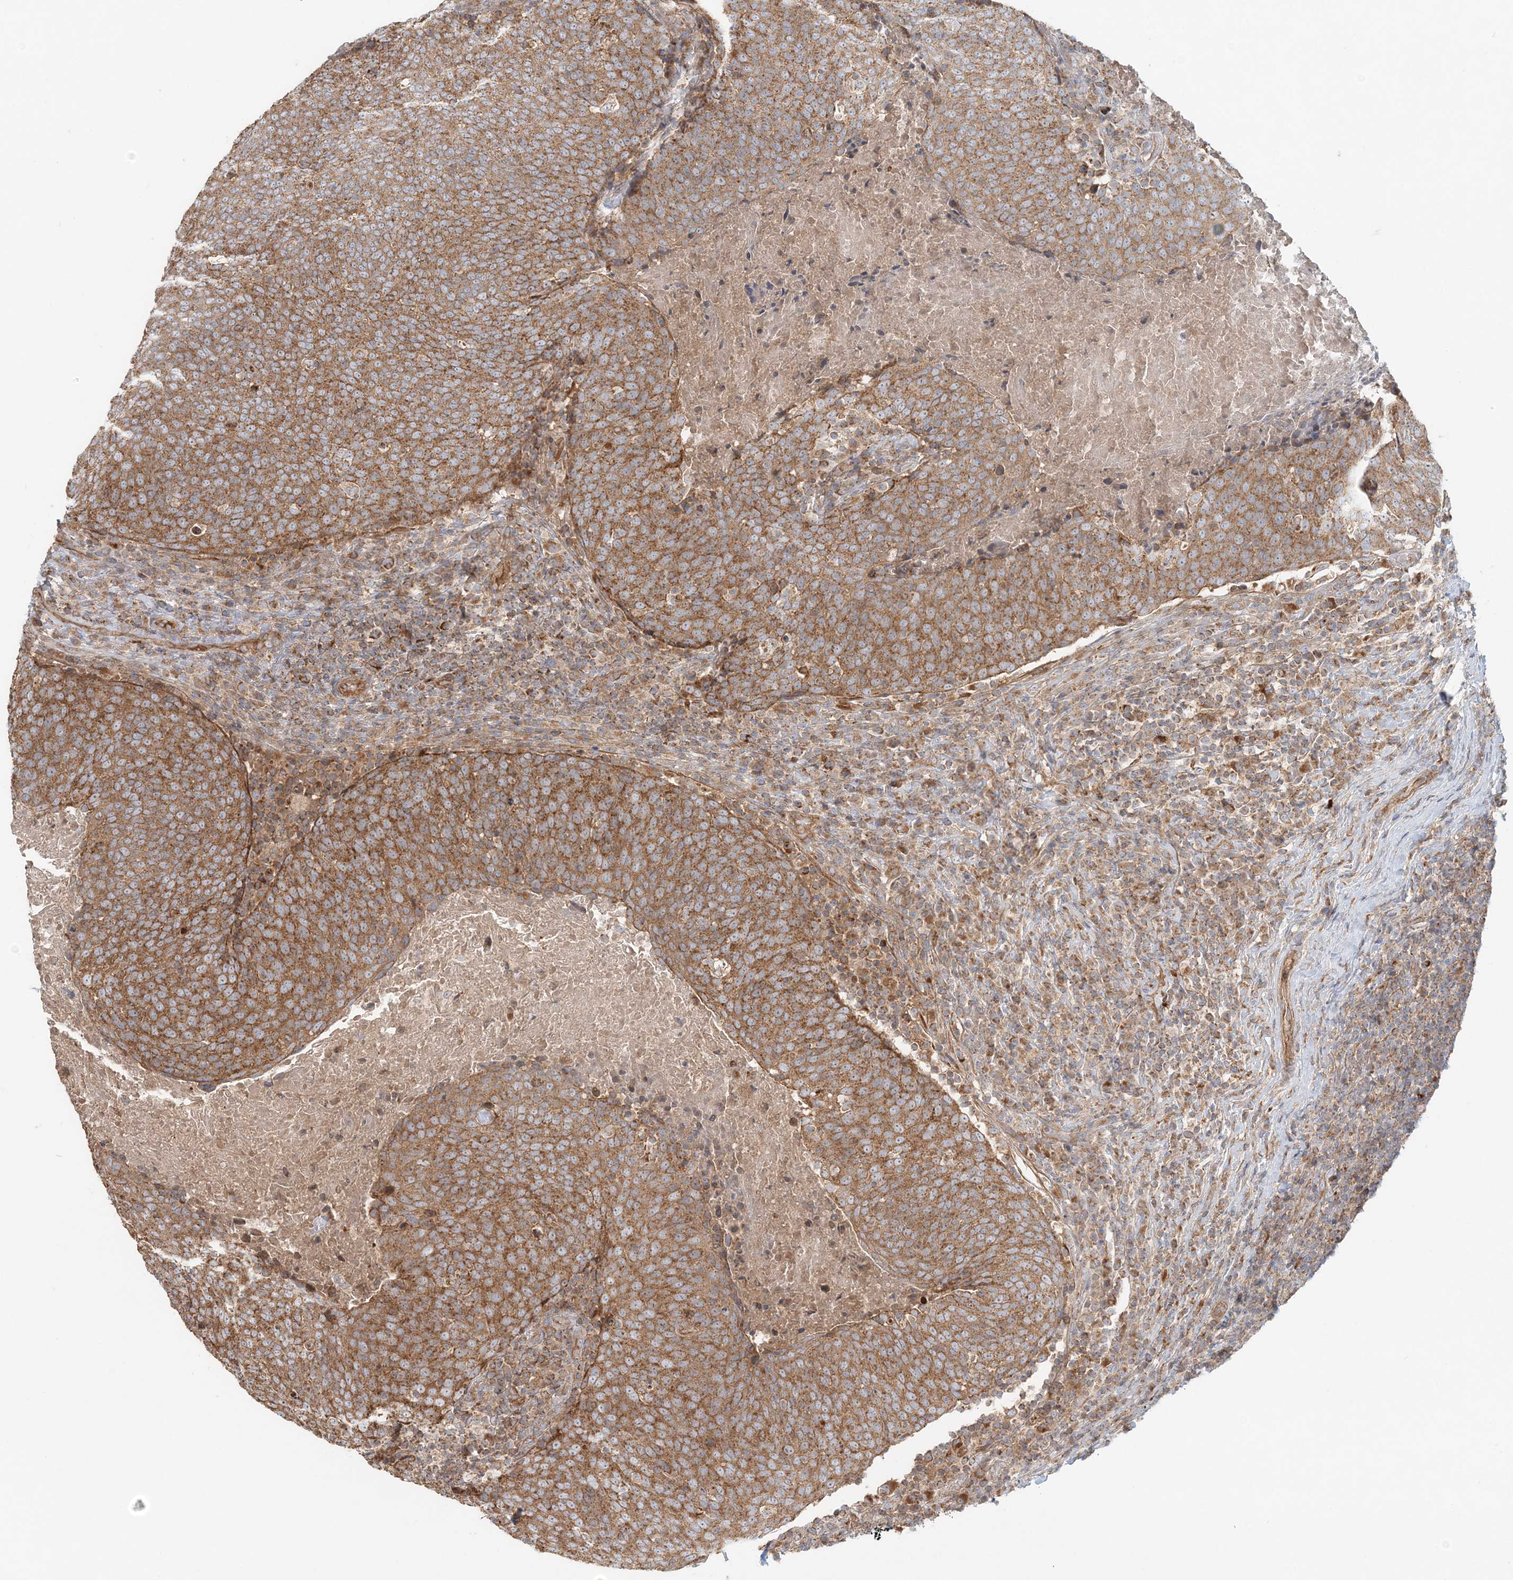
{"staining": {"intensity": "moderate", "quantity": ">75%", "location": "cytoplasmic/membranous"}, "tissue": "head and neck cancer", "cell_type": "Tumor cells", "image_type": "cancer", "snomed": [{"axis": "morphology", "description": "Squamous cell carcinoma, NOS"}, {"axis": "morphology", "description": "Squamous cell carcinoma, metastatic, NOS"}, {"axis": "topography", "description": "Lymph node"}, {"axis": "topography", "description": "Head-Neck"}], "caption": "Human head and neck cancer (metastatic squamous cell carcinoma) stained with a brown dye shows moderate cytoplasmic/membranous positive expression in about >75% of tumor cells.", "gene": "KIAA0232", "patient": {"sex": "male", "age": 62}}